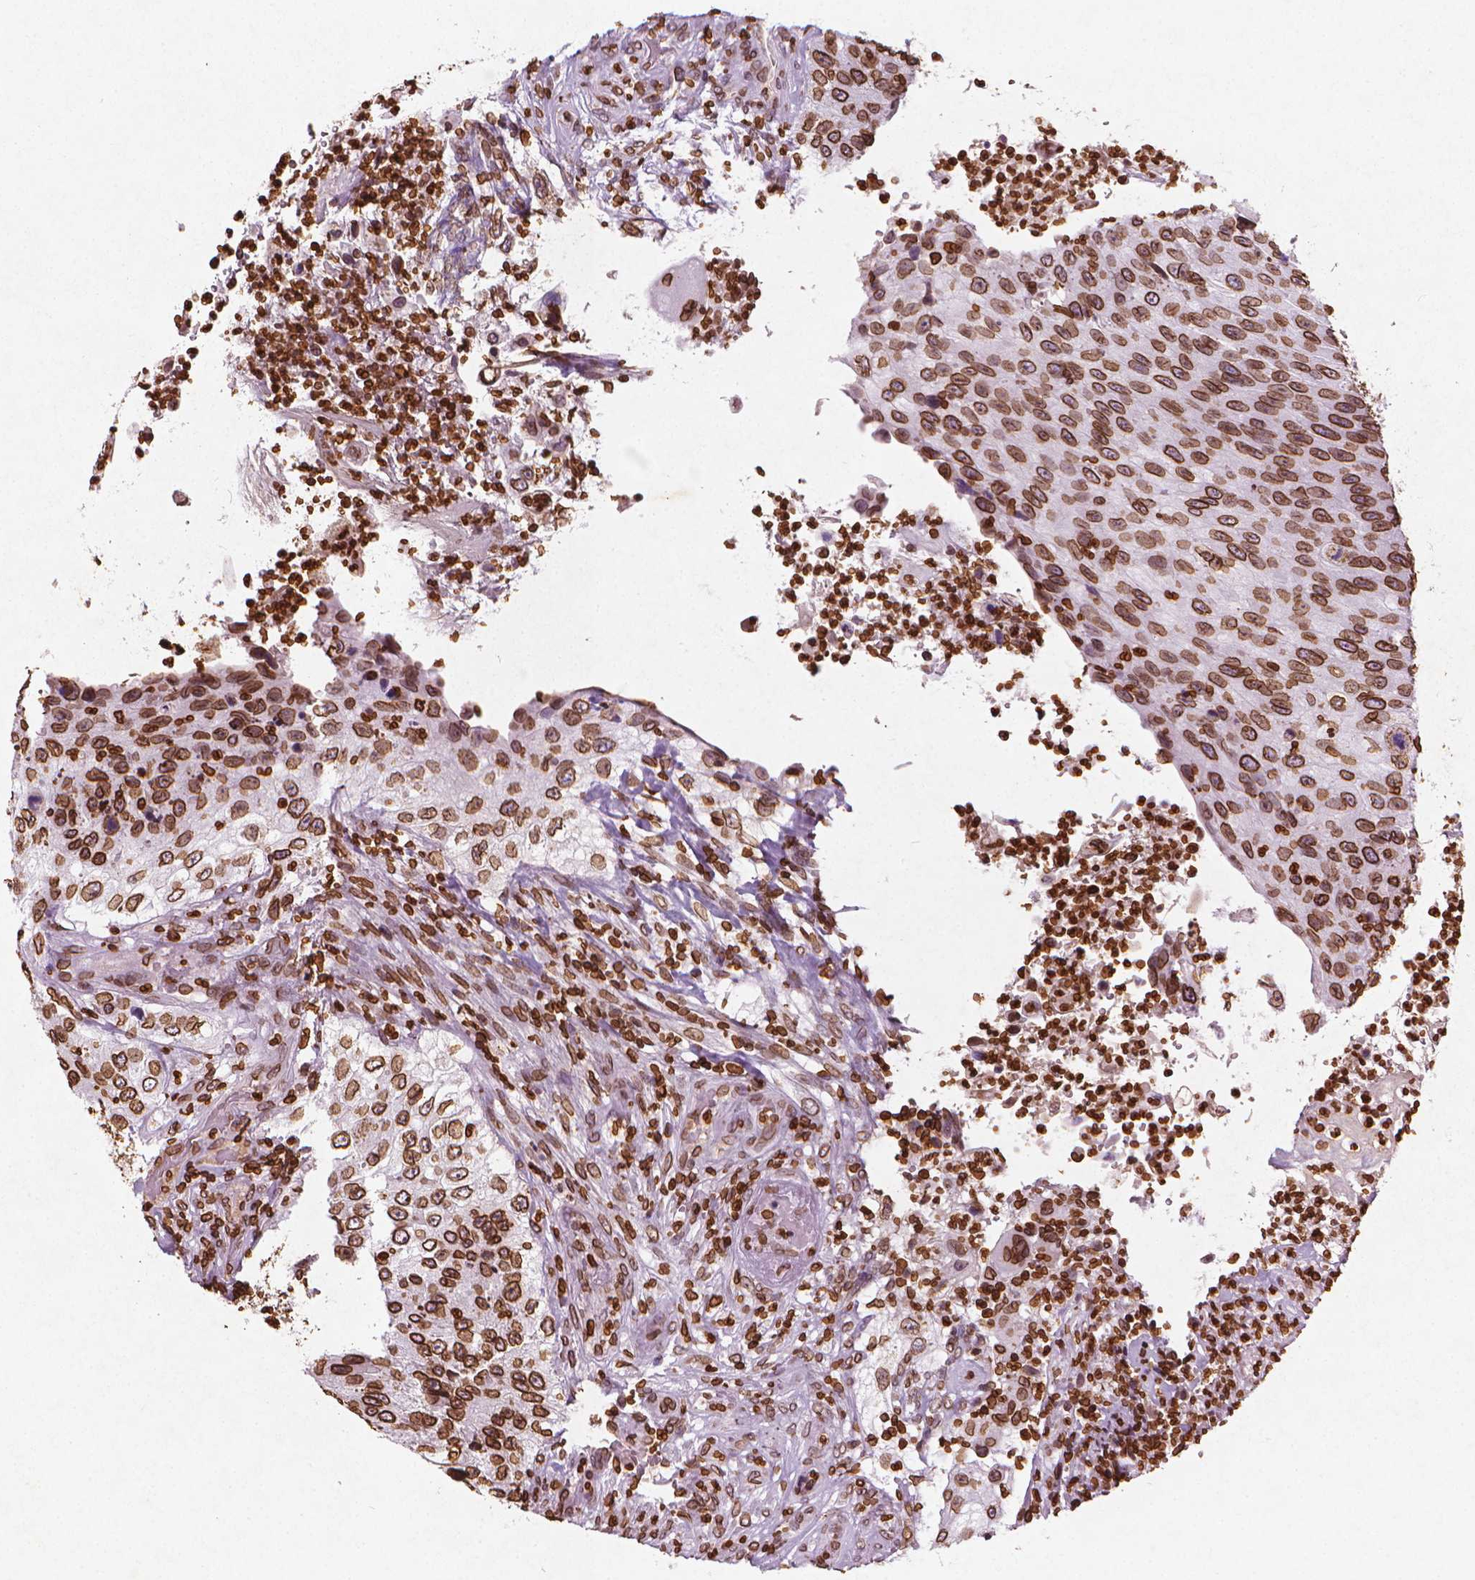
{"staining": {"intensity": "strong", "quantity": ">75%", "location": "cytoplasmic/membranous,nuclear"}, "tissue": "urothelial cancer", "cell_type": "Tumor cells", "image_type": "cancer", "snomed": [{"axis": "morphology", "description": "Urothelial carcinoma, High grade"}, {"axis": "topography", "description": "Urinary bladder"}], "caption": "Immunohistochemistry of high-grade urothelial carcinoma exhibits high levels of strong cytoplasmic/membranous and nuclear positivity in about >75% of tumor cells. The staining is performed using DAB (3,3'-diaminobenzidine) brown chromogen to label protein expression. The nuclei are counter-stained blue using hematoxylin.", "gene": "LMNB1", "patient": {"sex": "female", "age": 60}}